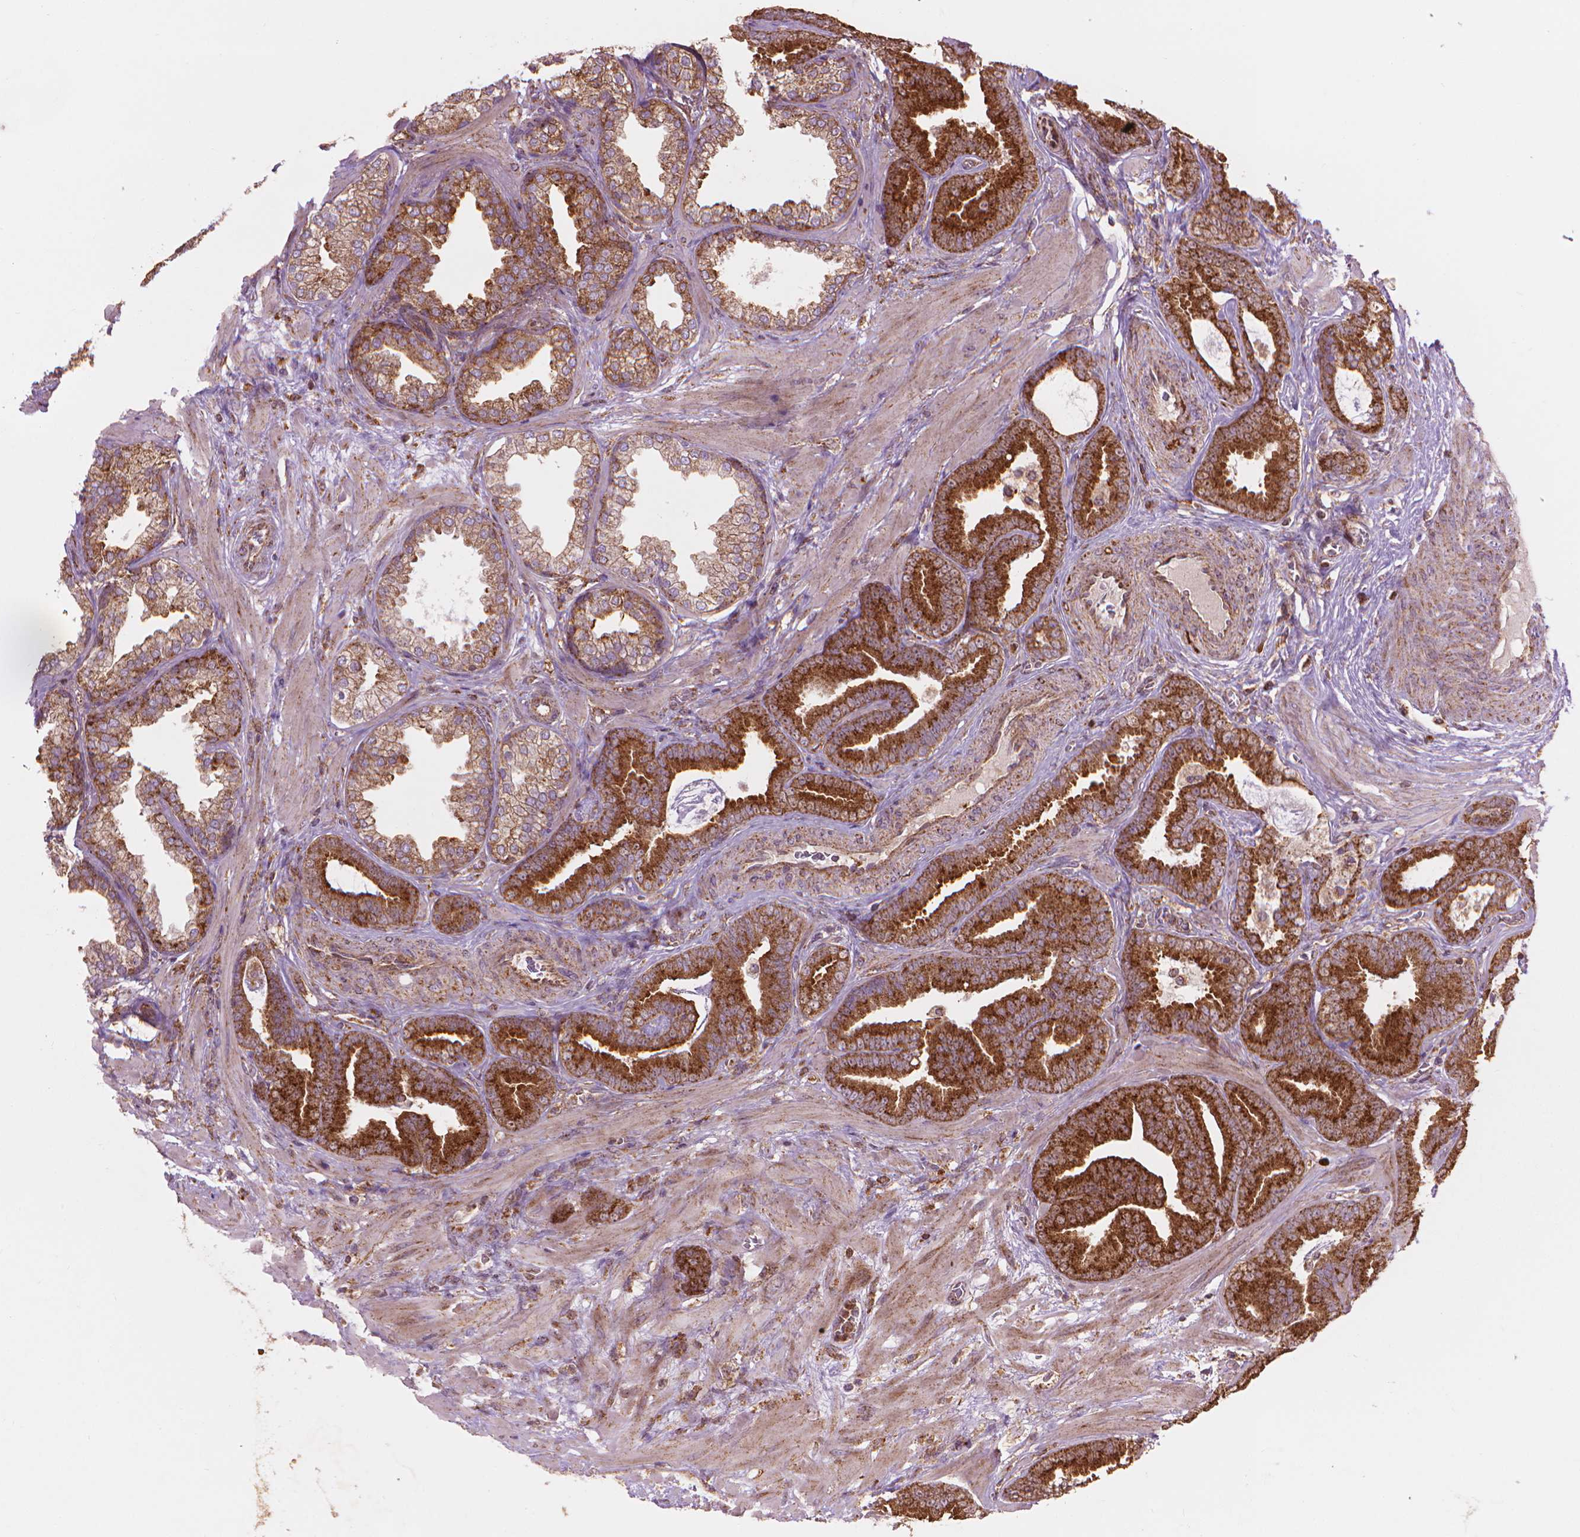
{"staining": {"intensity": "moderate", "quantity": "25%-75%", "location": "cytoplasmic/membranous"}, "tissue": "prostate cancer", "cell_type": "Tumor cells", "image_type": "cancer", "snomed": [{"axis": "morphology", "description": "Adenocarcinoma, Low grade"}, {"axis": "topography", "description": "Prostate"}], "caption": "A histopathology image showing moderate cytoplasmic/membranous expression in approximately 25%-75% of tumor cells in prostate cancer, as visualized by brown immunohistochemical staining.", "gene": "VARS2", "patient": {"sex": "male", "age": 63}}